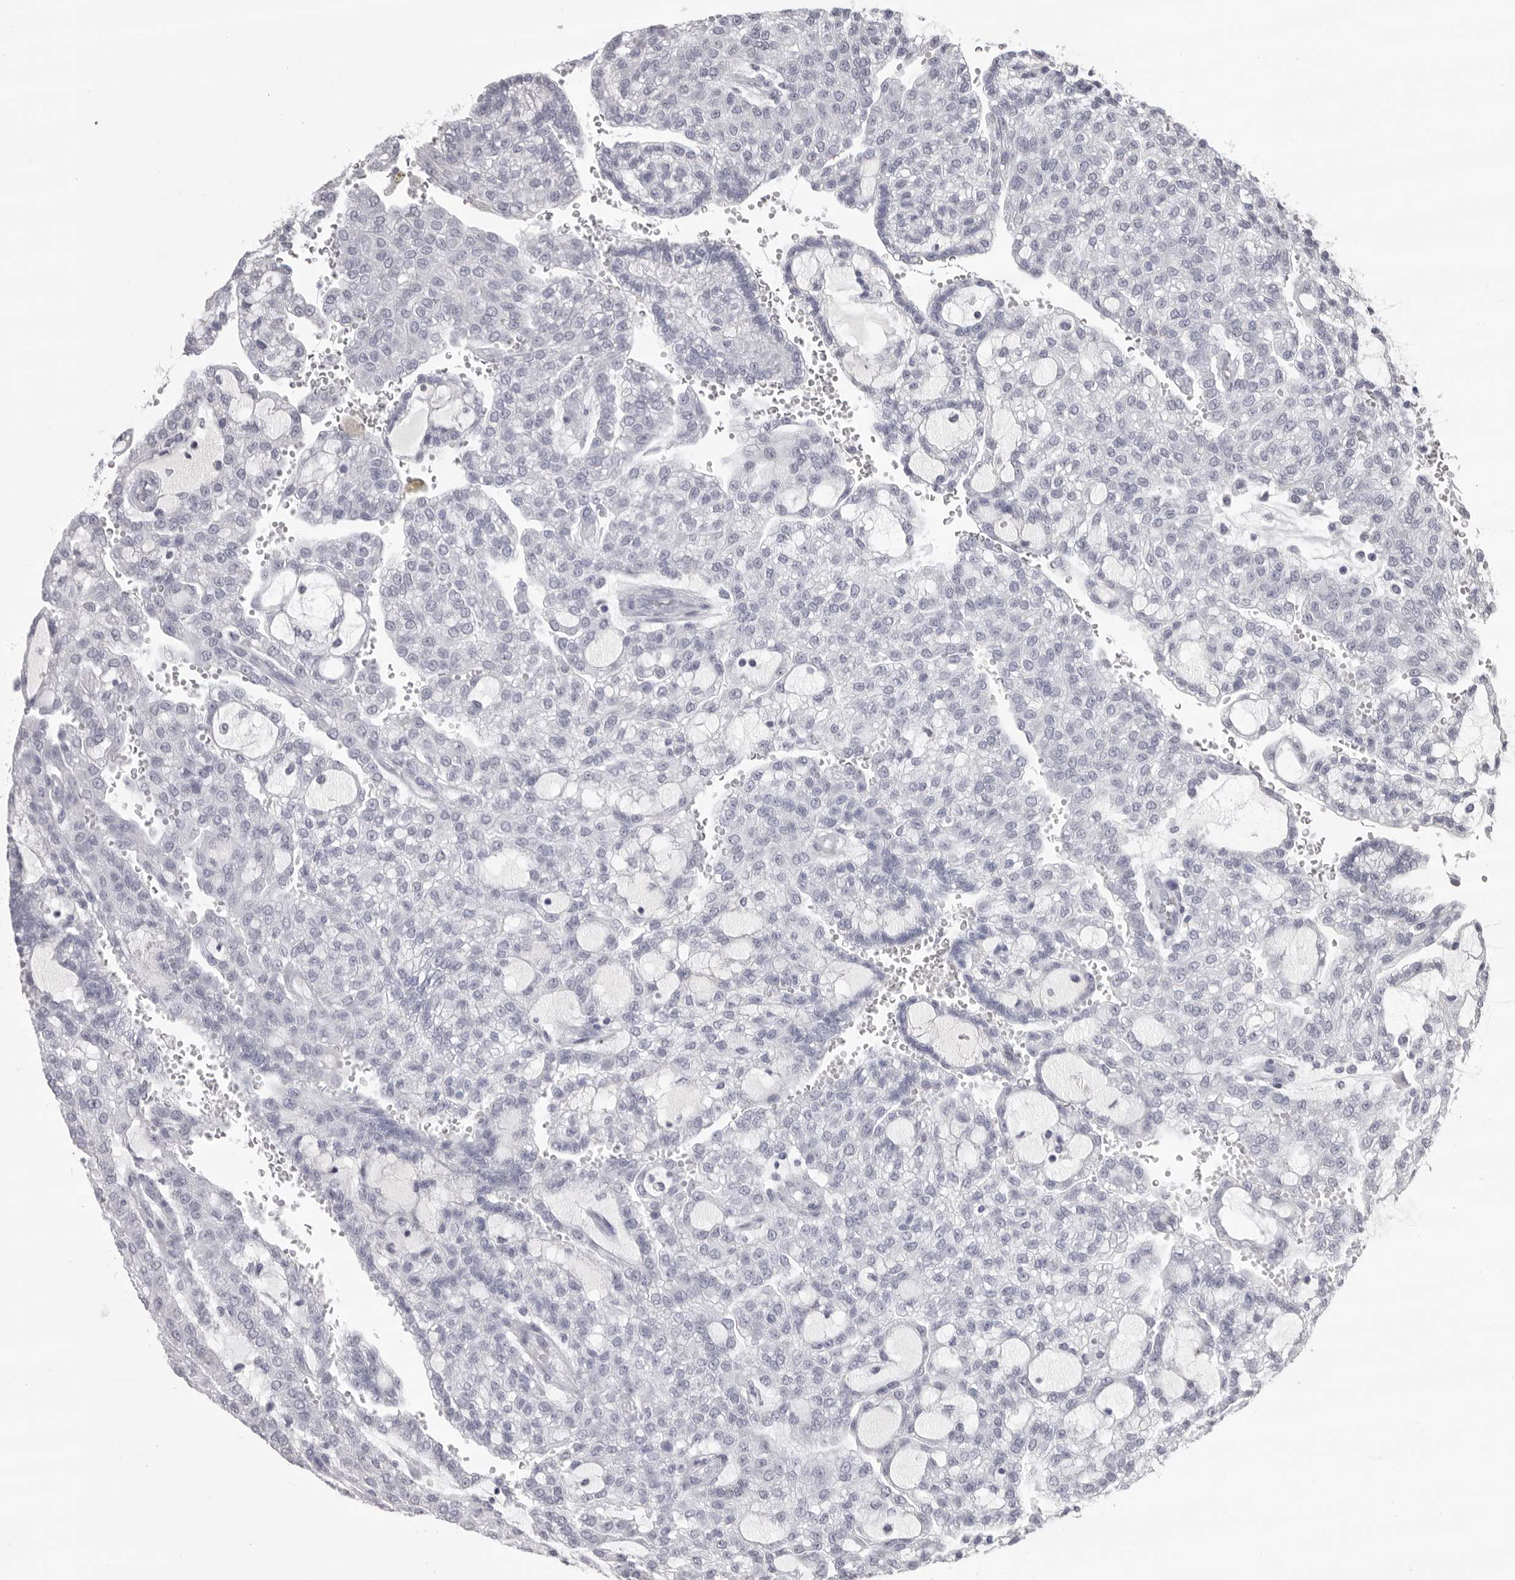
{"staining": {"intensity": "negative", "quantity": "none", "location": "none"}, "tissue": "renal cancer", "cell_type": "Tumor cells", "image_type": "cancer", "snomed": [{"axis": "morphology", "description": "Adenocarcinoma, NOS"}, {"axis": "topography", "description": "Kidney"}], "caption": "A histopathology image of renal adenocarcinoma stained for a protein reveals no brown staining in tumor cells.", "gene": "GNLY", "patient": {"sex": "male", "age": 63}}